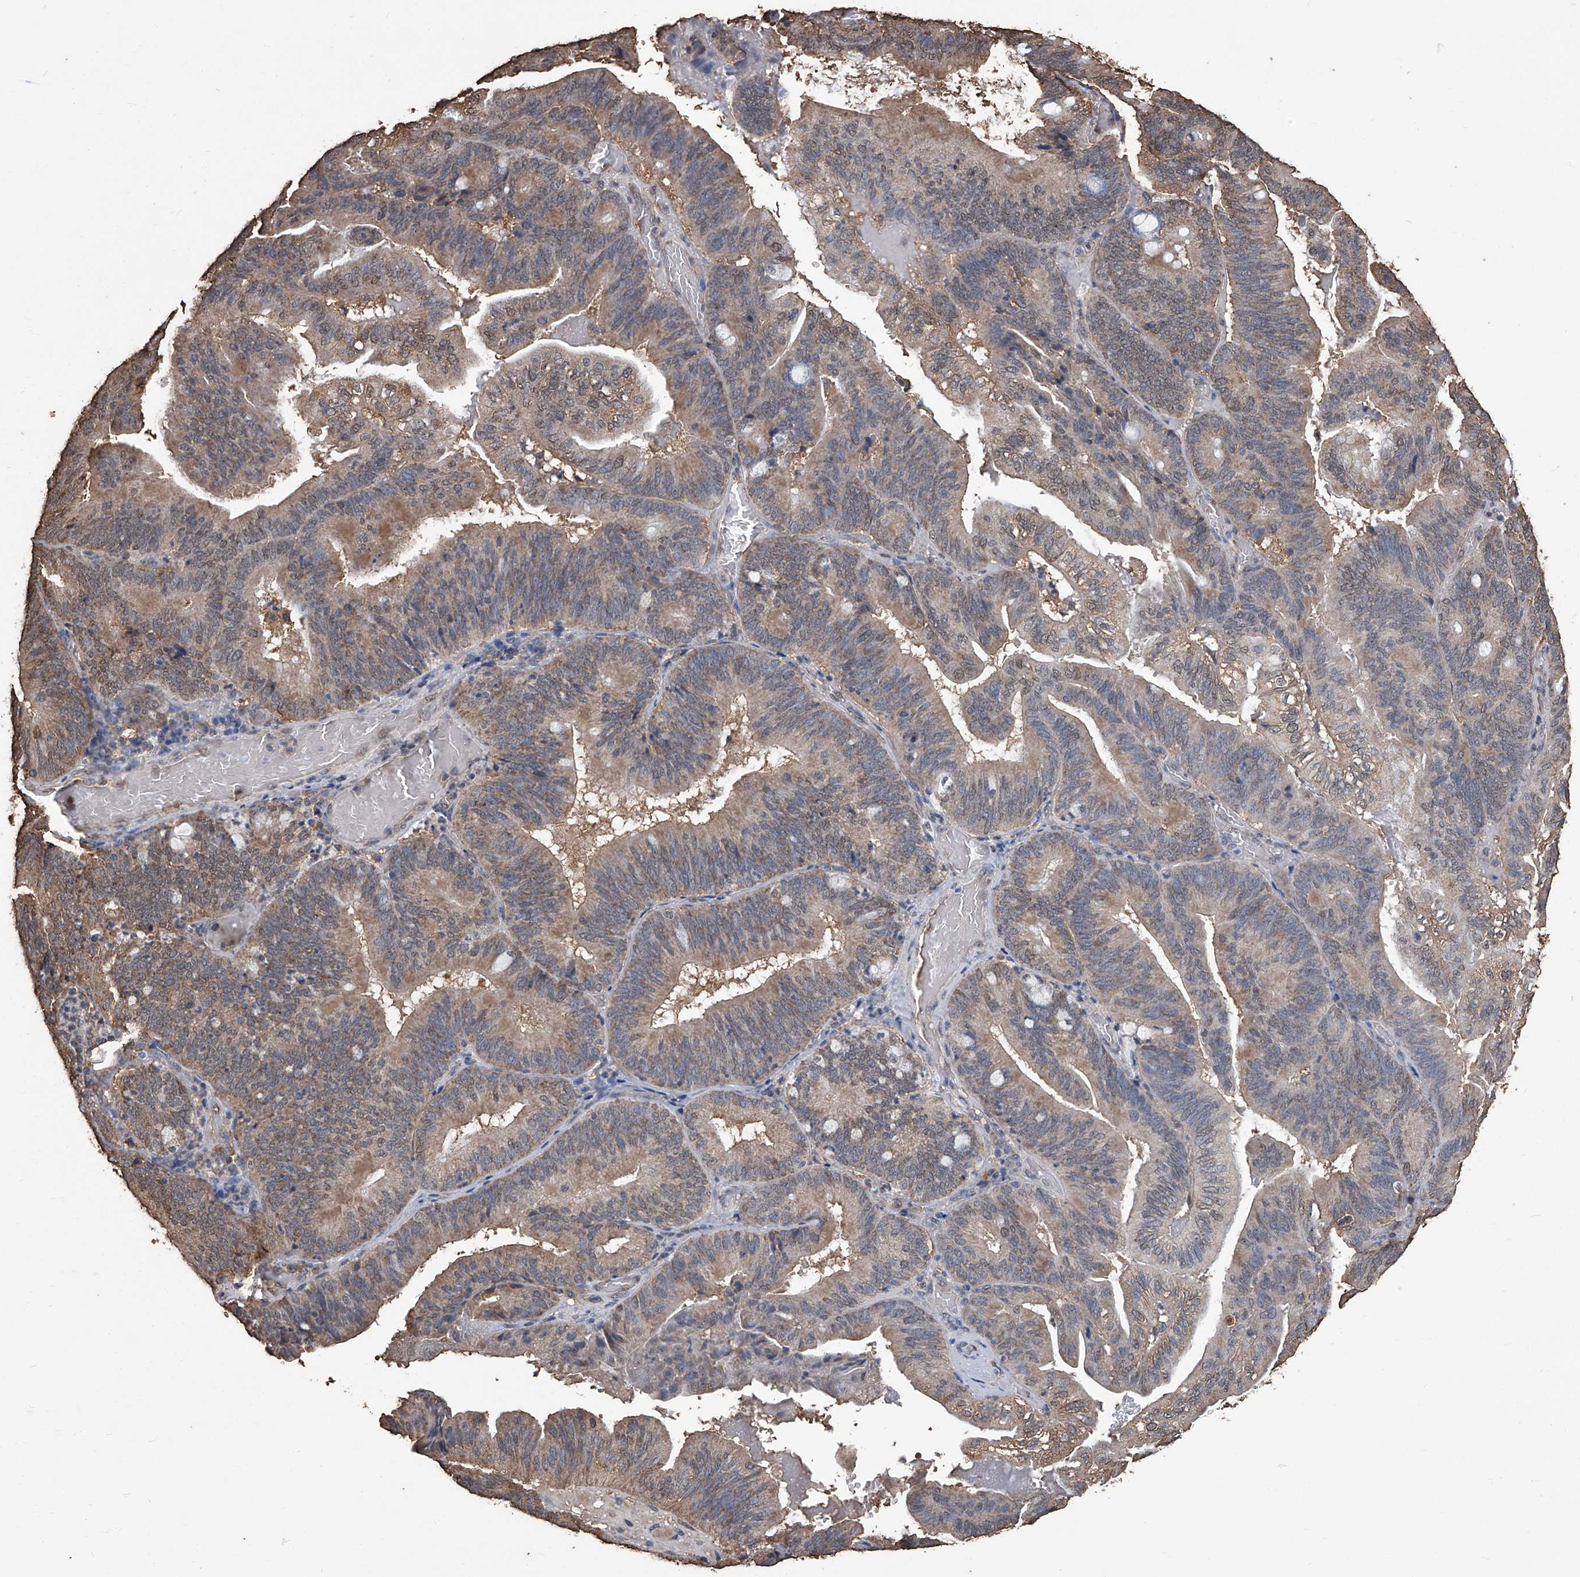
{"staining": {"intensity": "moderate", "quantity": ">75%", "location": "cytoplasmic/membranous"}, "tissue": "pancreatic cancer", "cell_type": "Tumor cells", "image_type": "cancer", "snomed": [{"axis": "morphology", "description": "Adenocarcinoma, NOS"}, {"axis": "topography", "description": "Pancreas"}], "caption": "Brown immunohistochemical staining in adenocarcinoma (pancreatic) reveals moderate cytoplasmic/membranous expression in about >75% of tumor cells. The staining is performed using DAB brown chromogen to label protein expression. The nuclei are counter-stained blue using hematoxylin.", "gene": "STARD7", "patient": {"sex": "male", "age": 82}}